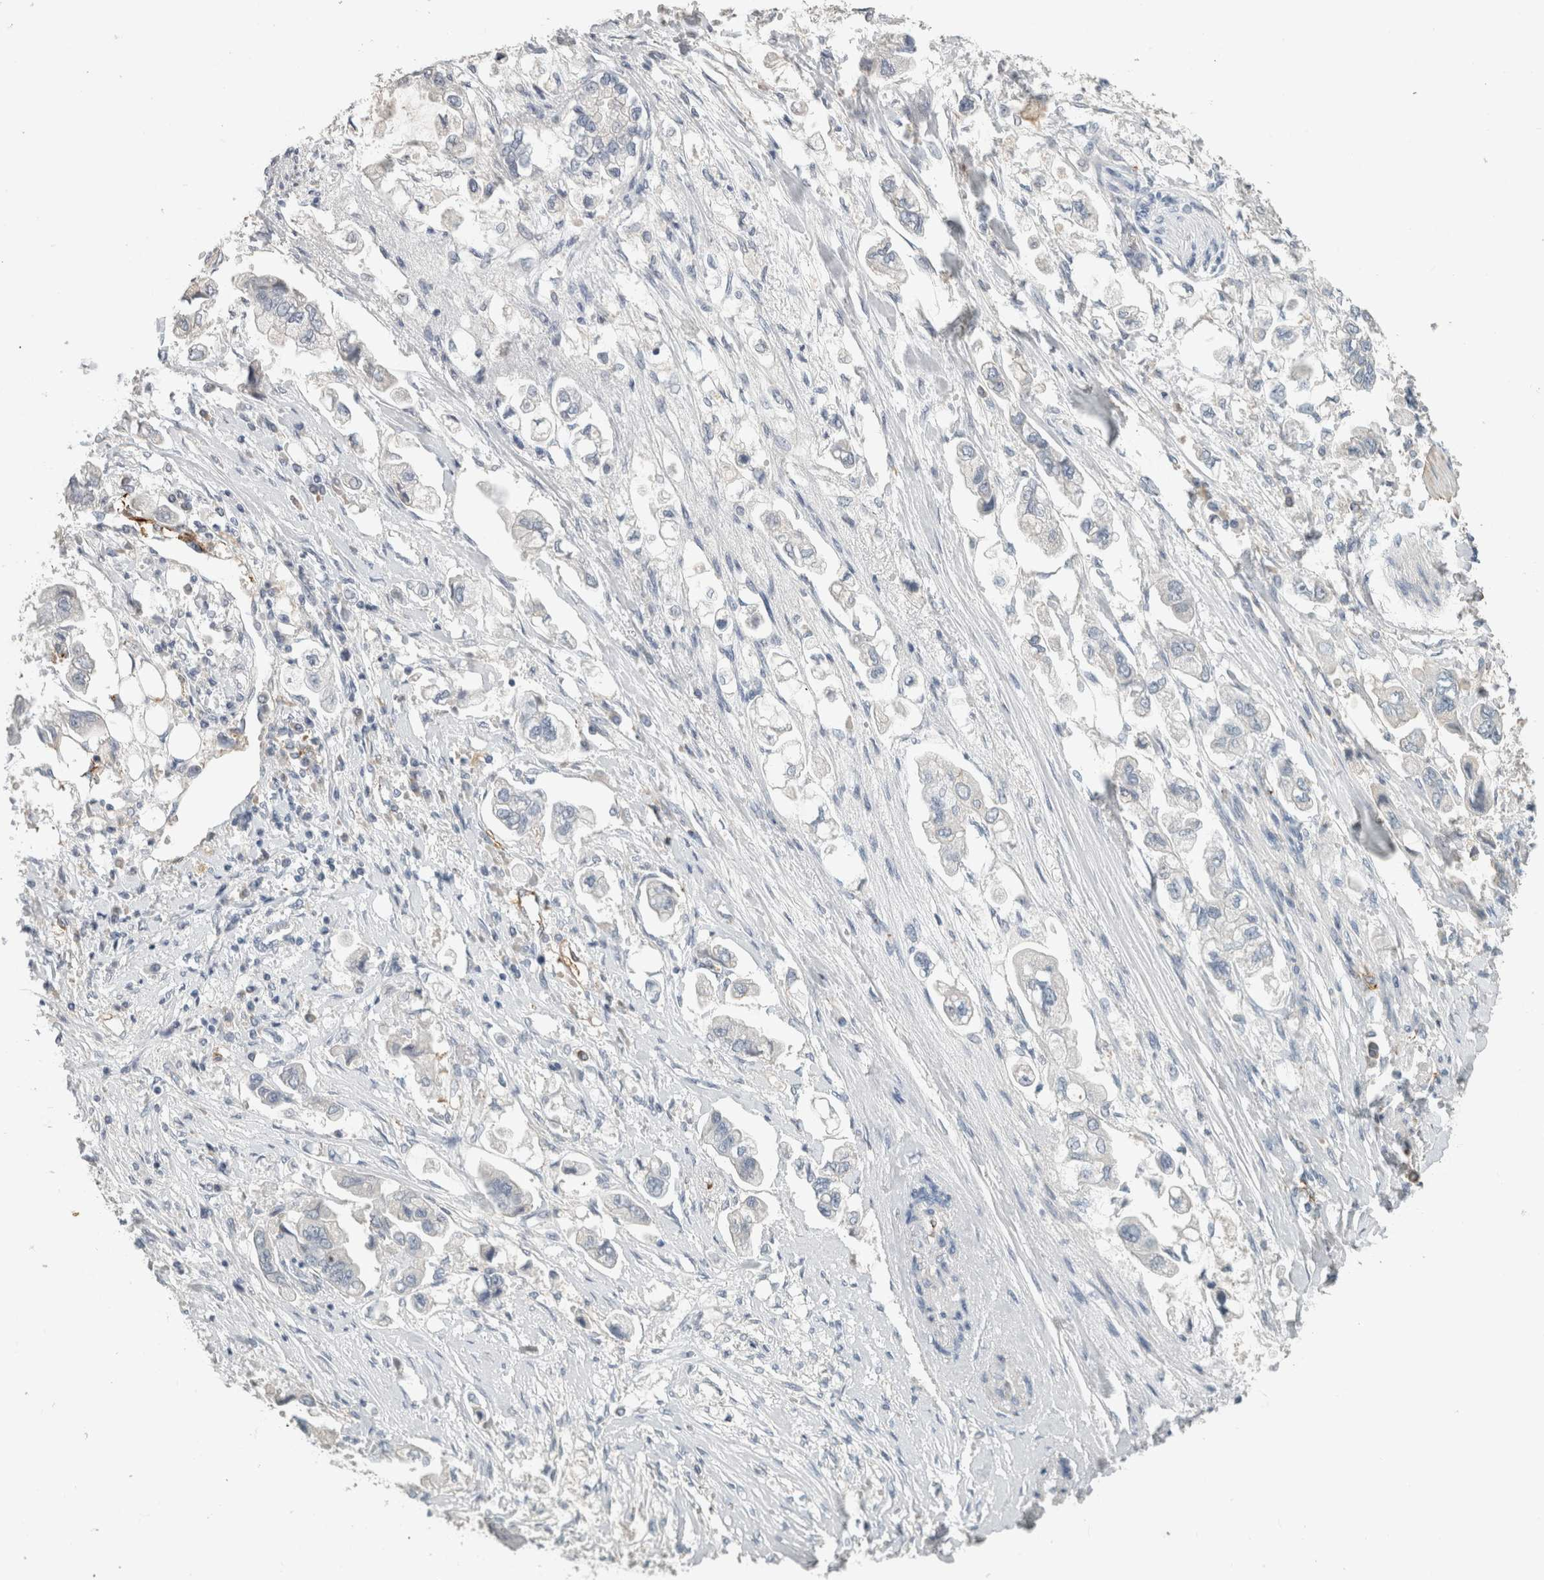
{"staining": {"intensity": "negative", "quantity": "none", "location": "none"}, "tissue": "stomach cancer", "cell_type": "Tumor cells", "image_type": "cancer", "snomed": [{"axis": "morphology", "description": "Adenocarcinoma, NOS"}, {"axis": "topography", "description": "Stomach"}], "caption": "DAB immunohistochemical staining of stomach adenocarcinoma exhibits no significant expression in tumor cells.", "gene": "CD36", "patient": {"sex": "male", "age": 62}}